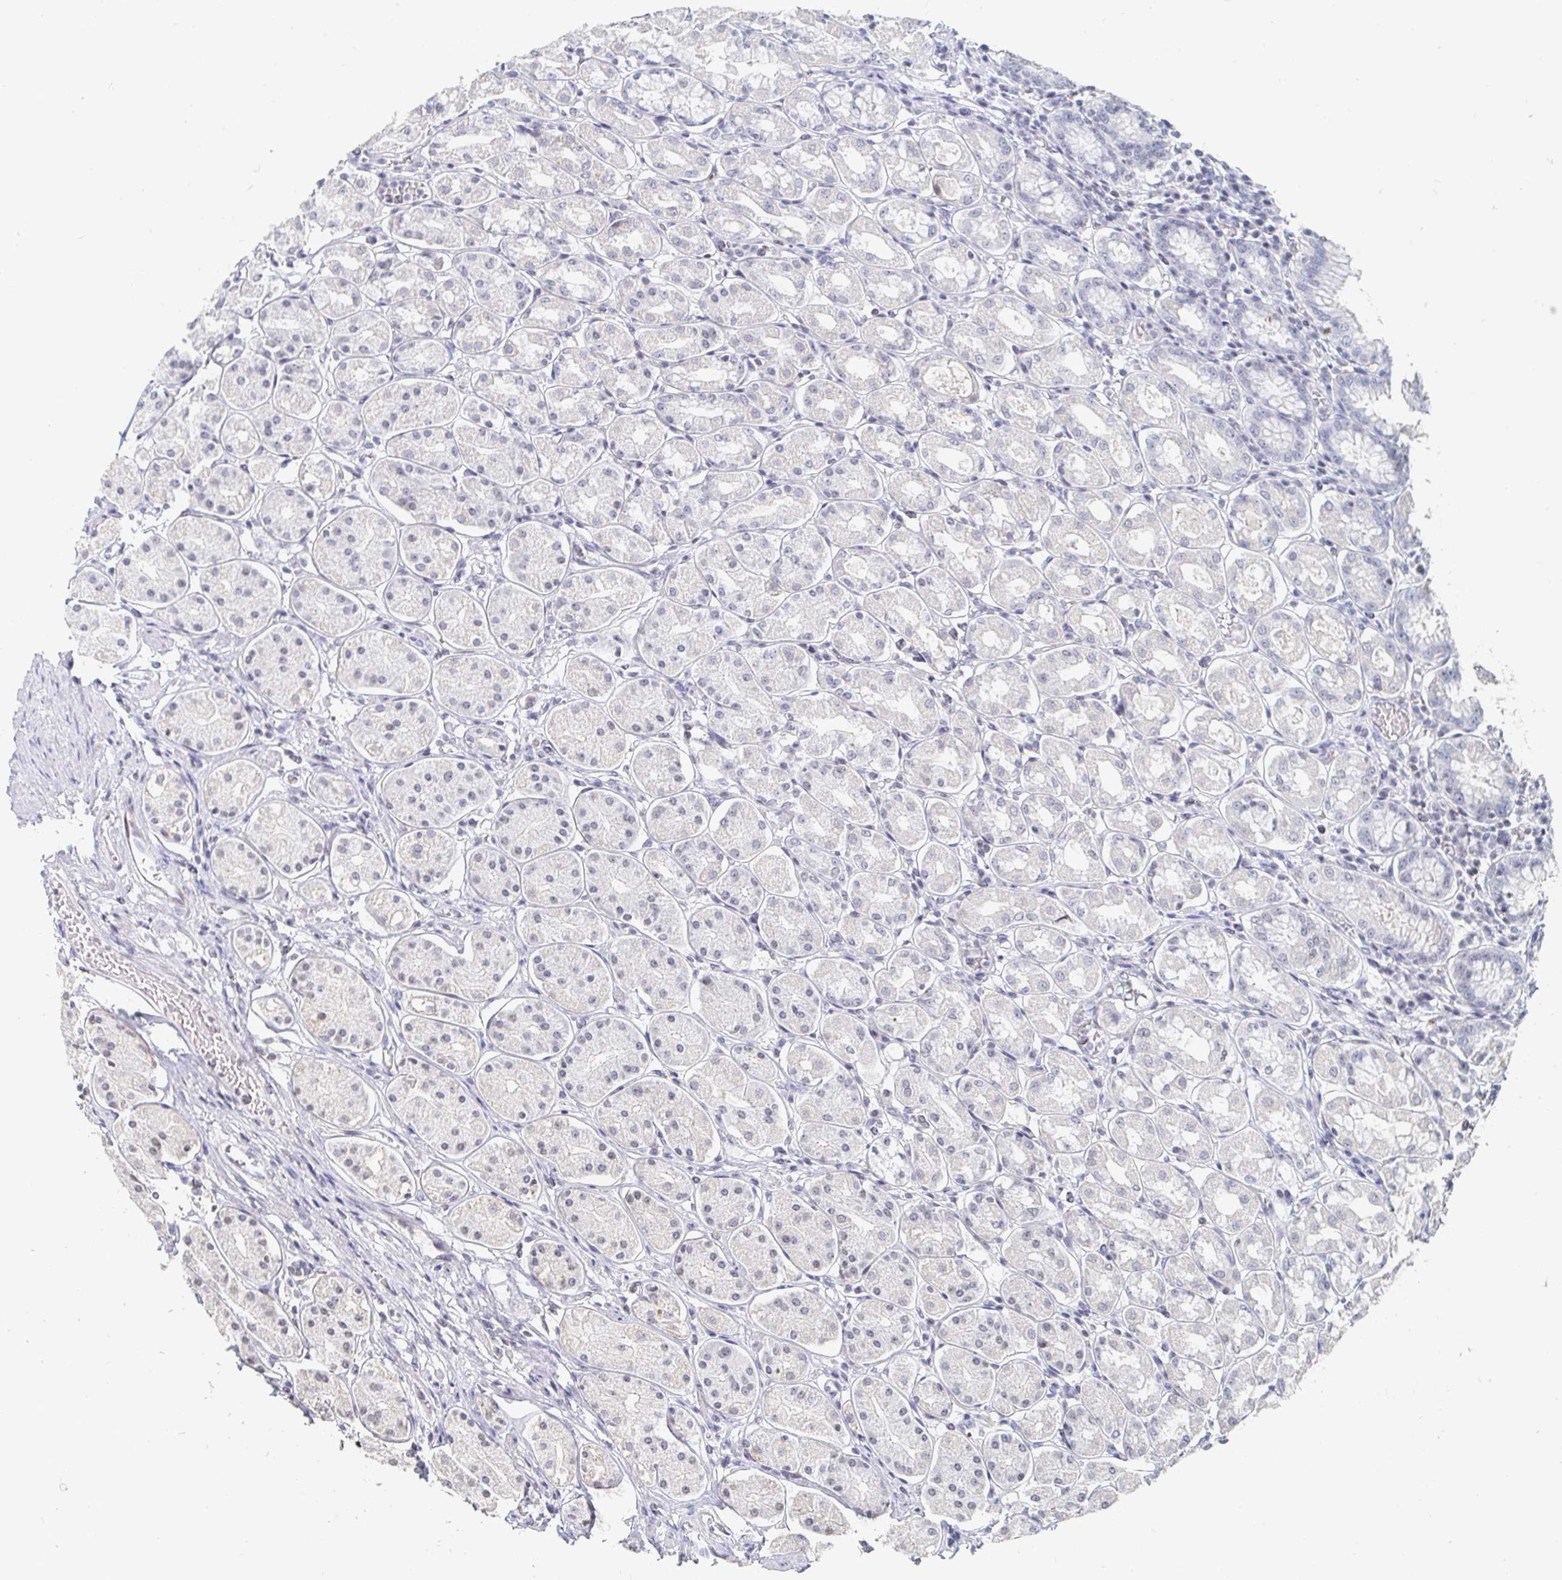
{"staining": {"intensity": "negative", "quantity": "none", "location": "none"}, "tissue": "stomach", "cell_type": "Glandular cells", "image_type": "normal", "snomed": [{"axis": "morphology", "description": "Normal tissue, NOS"}, {"axis": "topography", "description": "Stomach"}, {"axis": "topography", "description": "Stomach, lower"}], "caption": "IHC image of normal human stomach stained for a protein (brown), which exhibits no expression in glandular cells.", "gene": "NME9", "patient": {"sex": "female", "age": 56}}